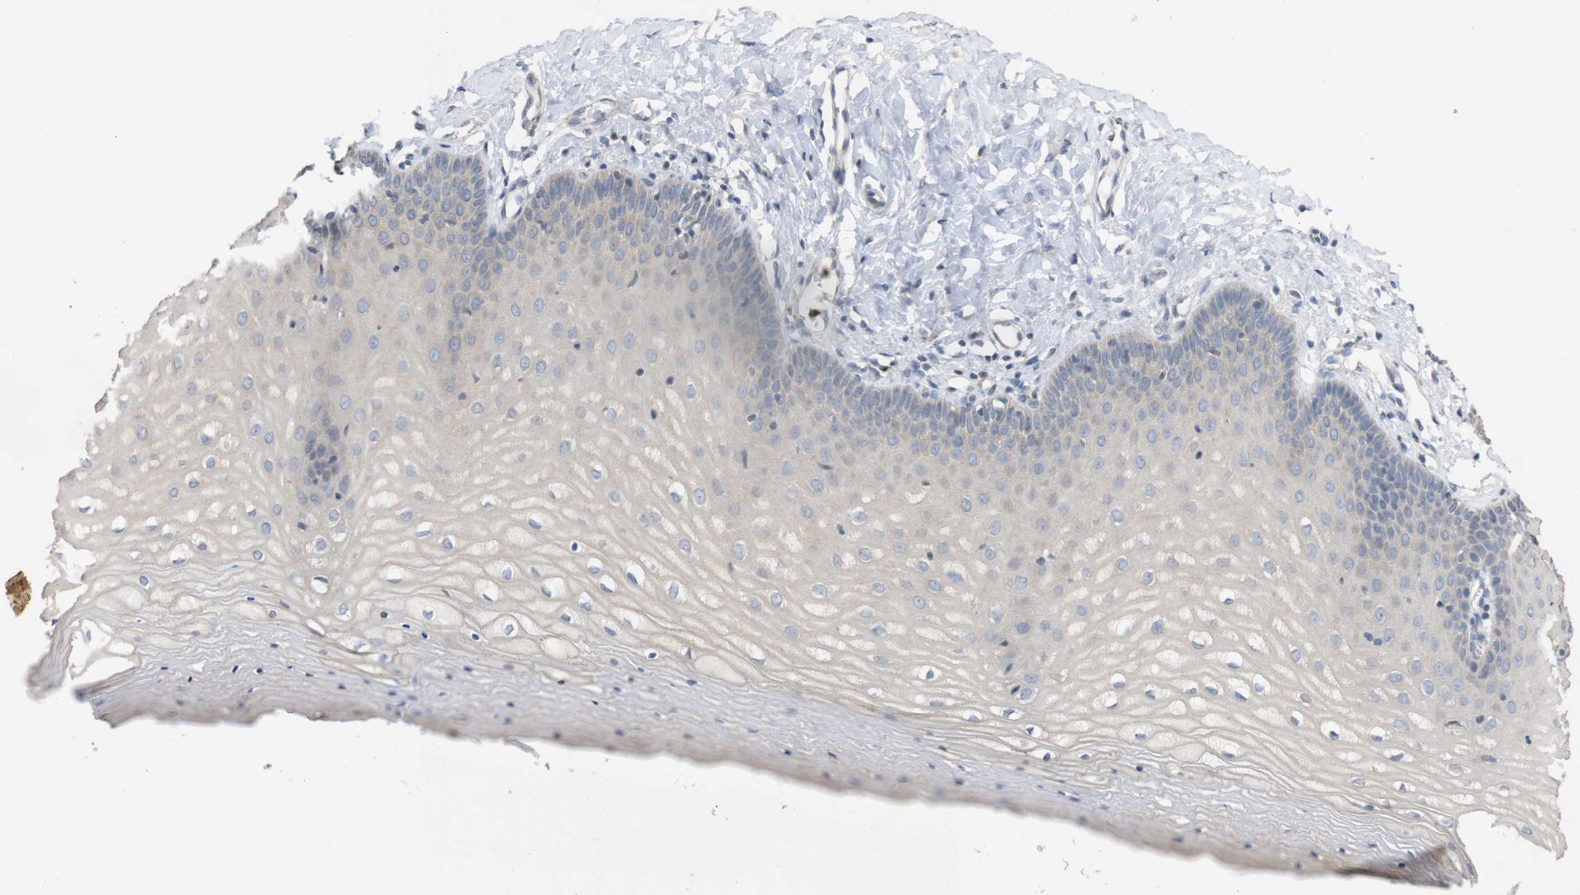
{"staining": {"intensity": "moderate", "quantity": ">75%", "location": "cytoplasmic/membranous"}, "tissue": "cervix", "cell_type": "Glandular cells", "image_type": "normal", "snomed": [{"axis": "morphology", "description": "Normal tissue, NOS"}, {"axis": "topography", "description": "Cervix"}], "caption": "IHC (DAB (3,3'-diaminobenzidine)) staining of benign human cervix exhibits moderate cytoplasmic/membranous protein staining in about >75% of glandular cells. Nuclei are stained in blue.", "gene": "TSPAN14", "patient": {"sex": "female", "age": 55}}